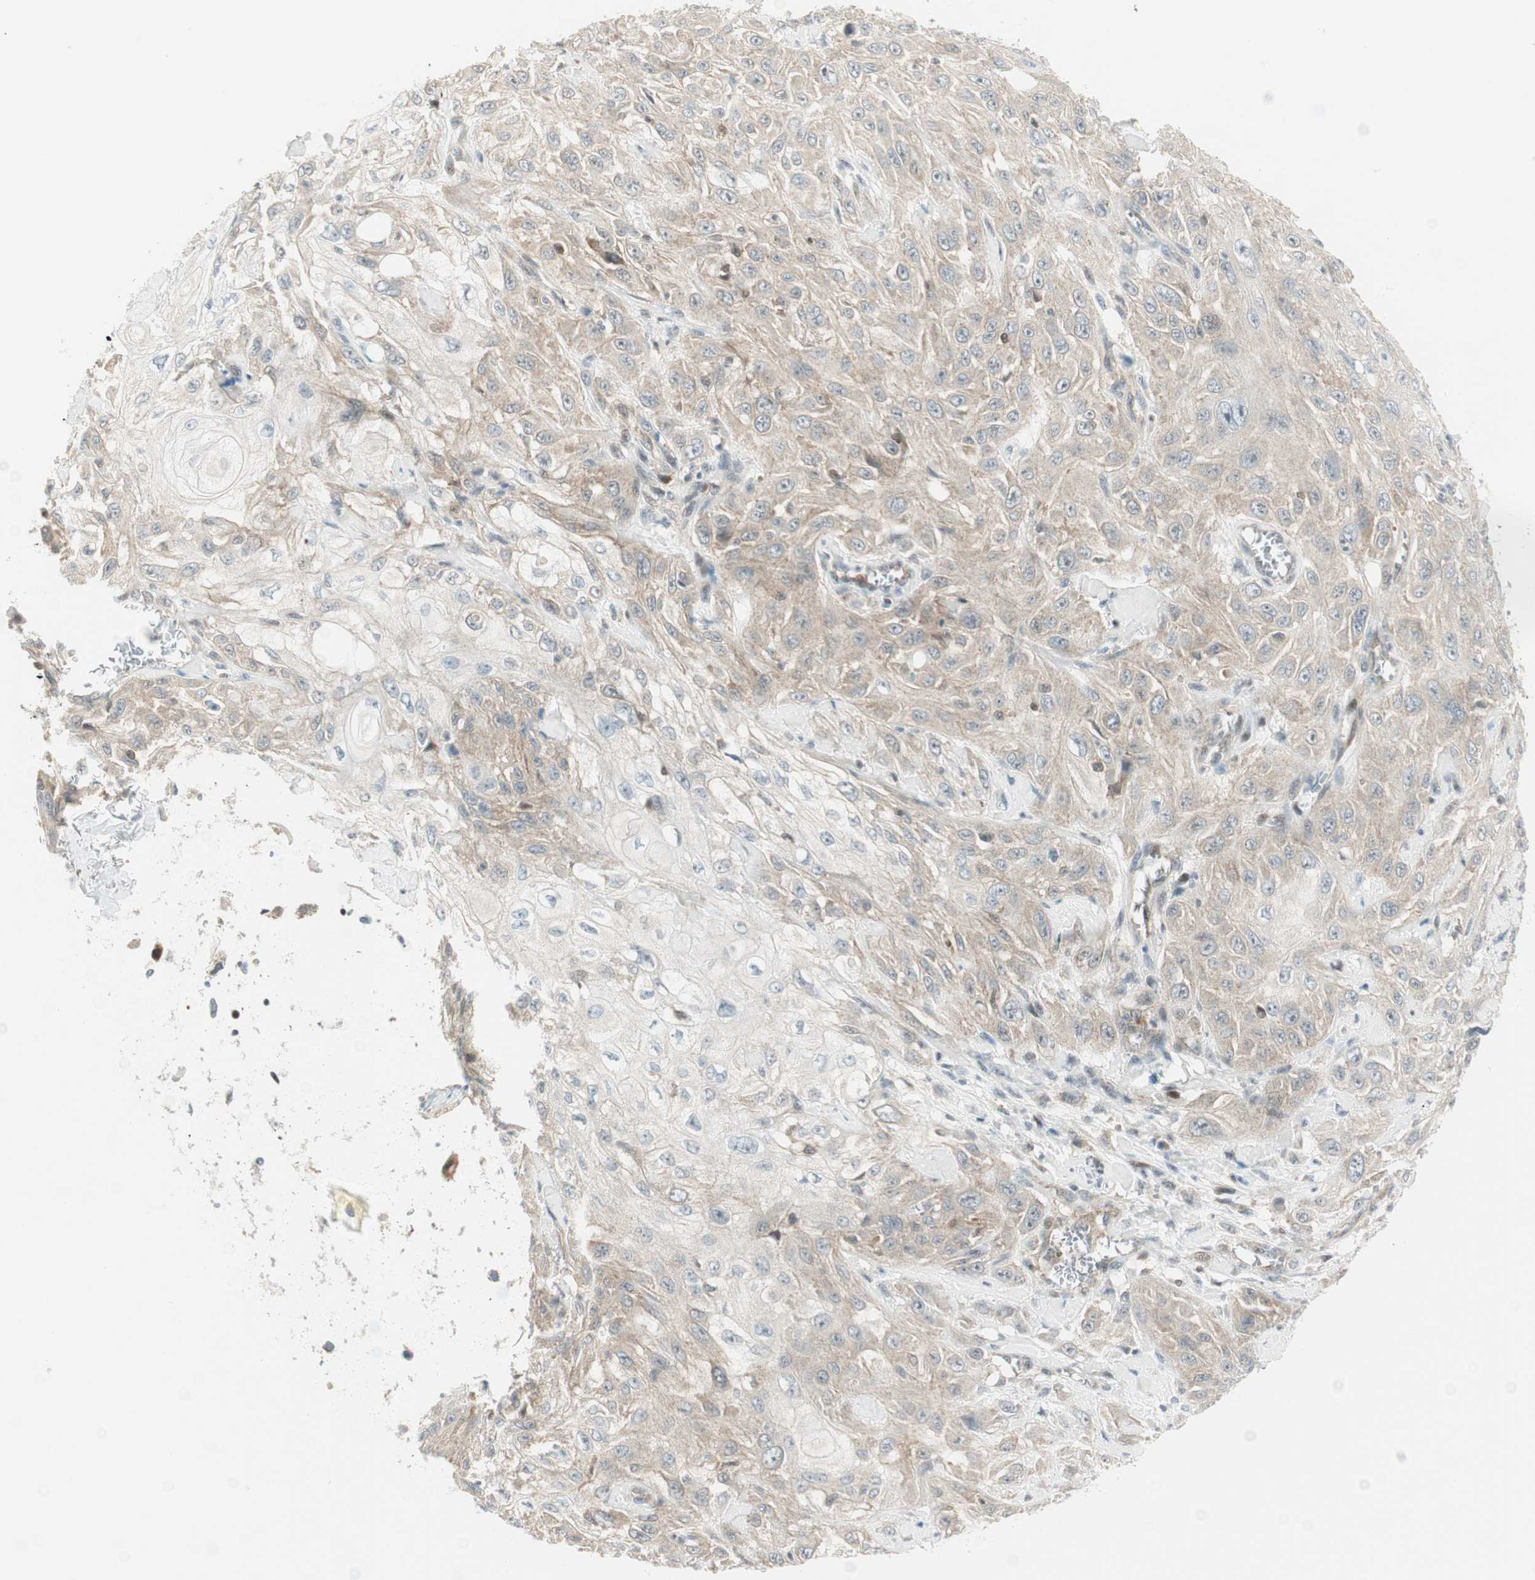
{"staining": {"intensity": "weak", "quantity": ">75%", "location": "cytoplasmic/membranous"}, "tissue": "skin cancer", "cell_type": "Tumor cells", "image_type": "cancer", "snomed": [{"axis": "morphology", "description": "Squamous cell carcinoma, NOS"}, {"axis": "morphology", "description": "Squamous cell carcinoma, metastatic, NOS"}, {"axis": "topography", "description": "Skin"}, {"axis": "topography", "description": "Lymph node"}], "caption": "An image showing weak cytoplasmic/membranous positivity in about >75% of tumor cells in metastatic squamous cell carcinoma (skin), as visualized by brown immunohistochemical staining.", "gene": "PPP1CA", "patient": {"sex": "male", "age": 75}}